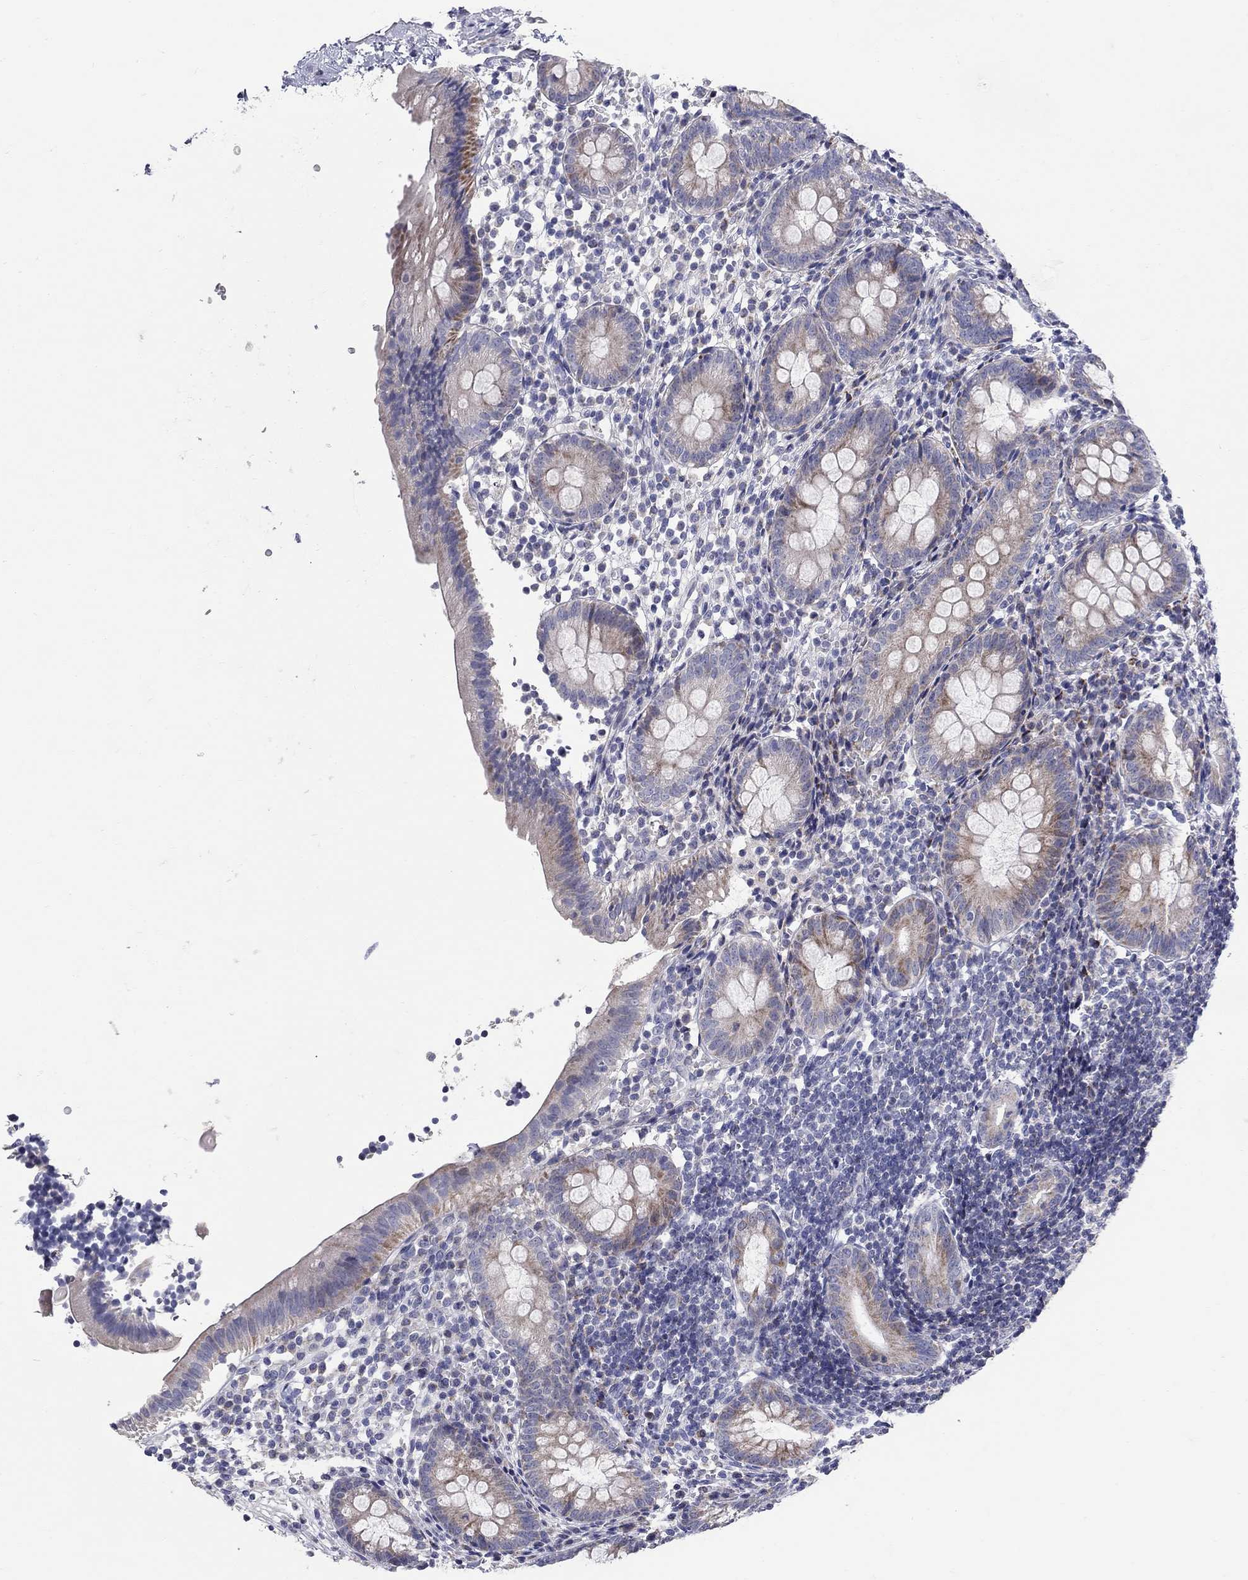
{"staining": {"intensity": "weak", "quantity": "25%-75%", "location": "cytoplasmic/membranous"}, "tissue": "appendix", "cell_type": "Glandular cells", "image_type": "normal", "snomed": [{"axis": "morphology", "description": "Normal tissue, NOS"}, {"axis": "topography", "description": "Appendix"}], "caption": "Immunohistochemical staining of normal human appendix displays weak cytoplasmic/membranous protein expression in approximately 25%-75% of glandular cells.", "gene": "HMX2", "patient": {"sex": "female", "age": 40}}